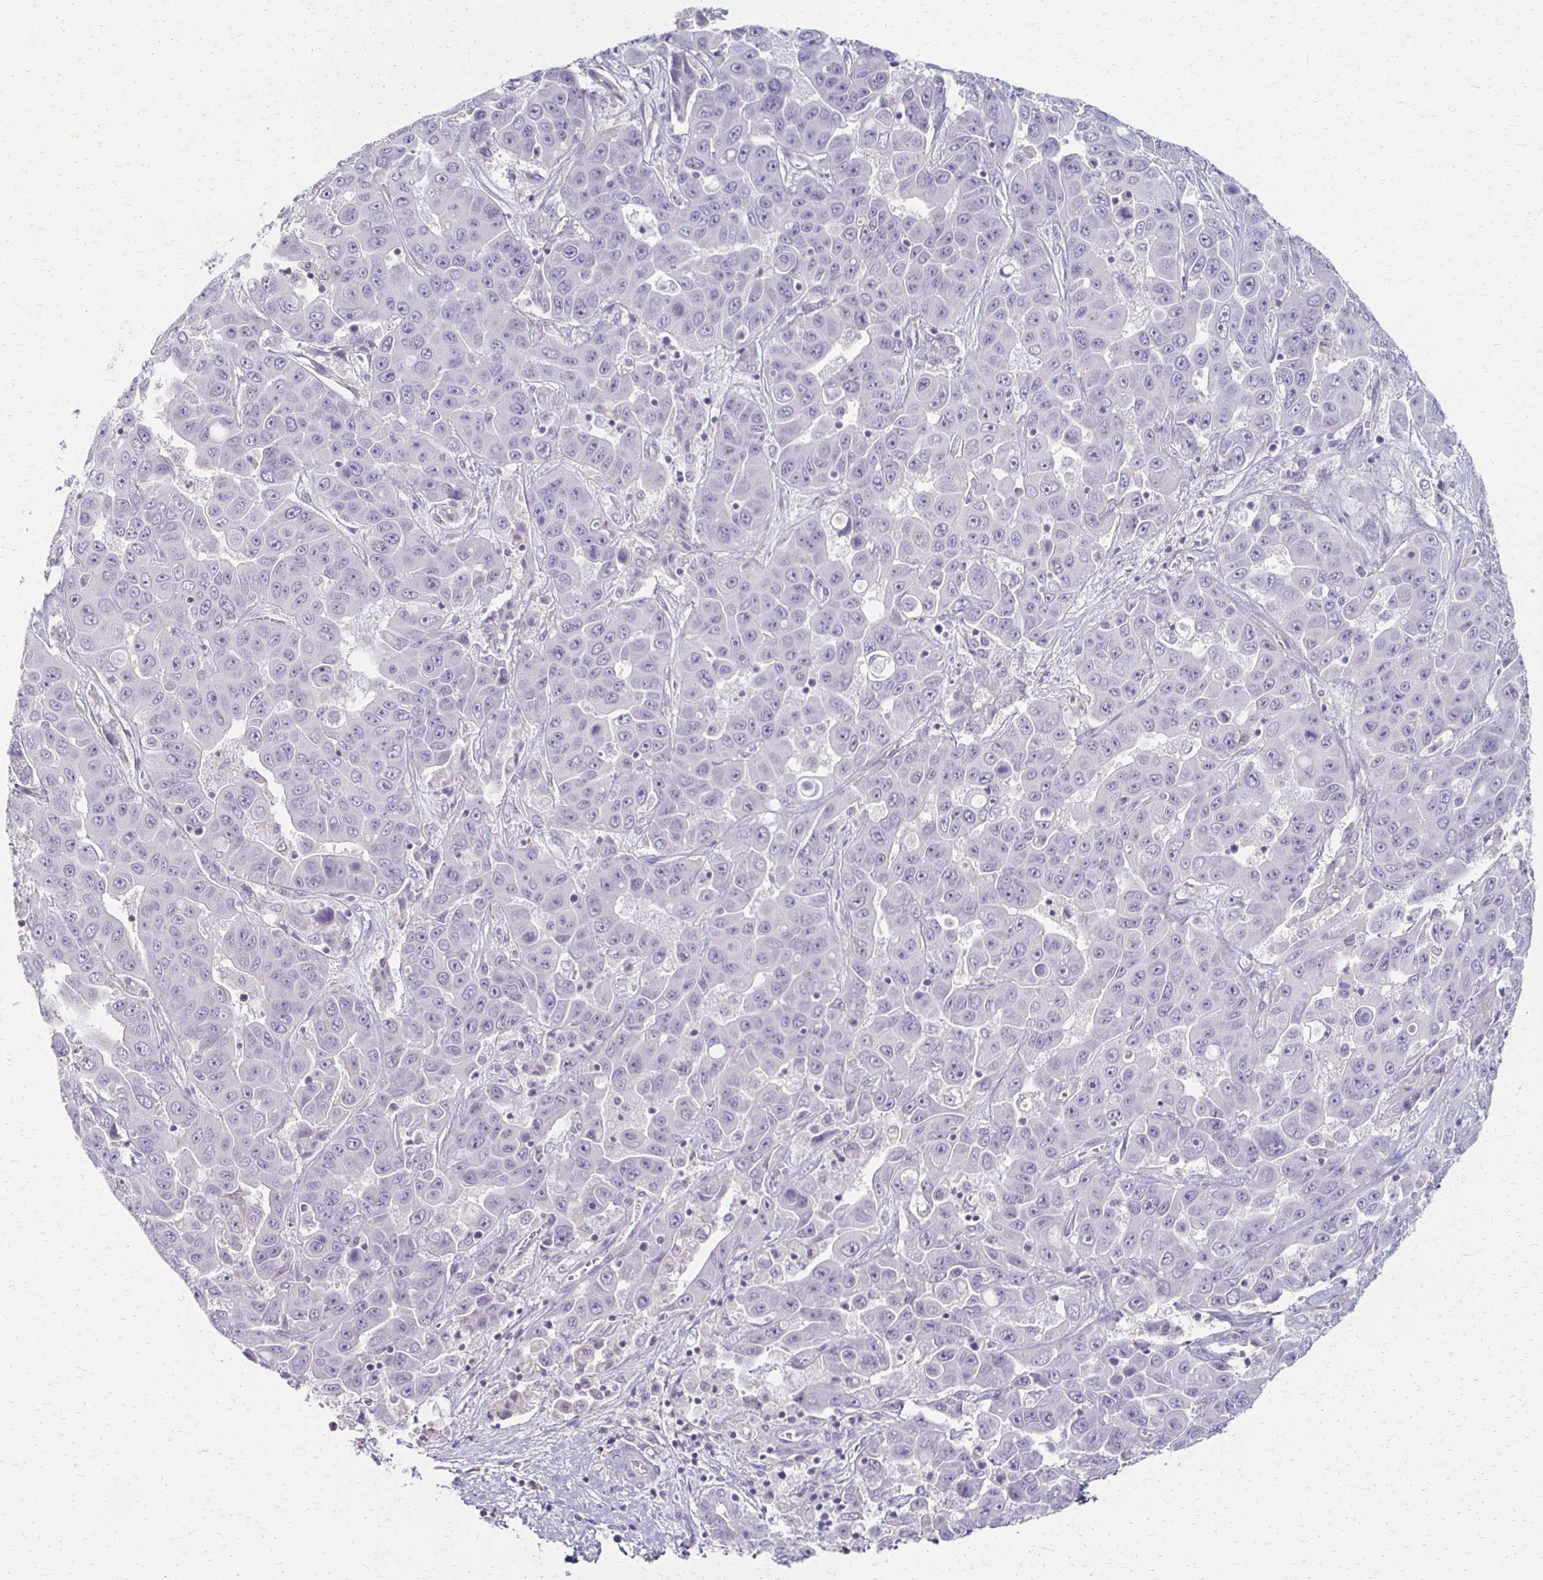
{"staining": {"intensity": "negative", "quantity": "none", "location": "none"}, "tissue": "liver cancer", "cell_type": "Tumor cells", "image_type": "cancer", "snomed": [{"axis": "morphology", "description": "Cholangiocarcinoma"}, {"axis": "topography", "description": "Liver"}], "caption": "The IHC image has no significant positivity in tumor cells of liver cancer (cholangiocarcinoma) tissue.", "gene": "FOXO4", "patient": {"sex": "female", "age": 52}}